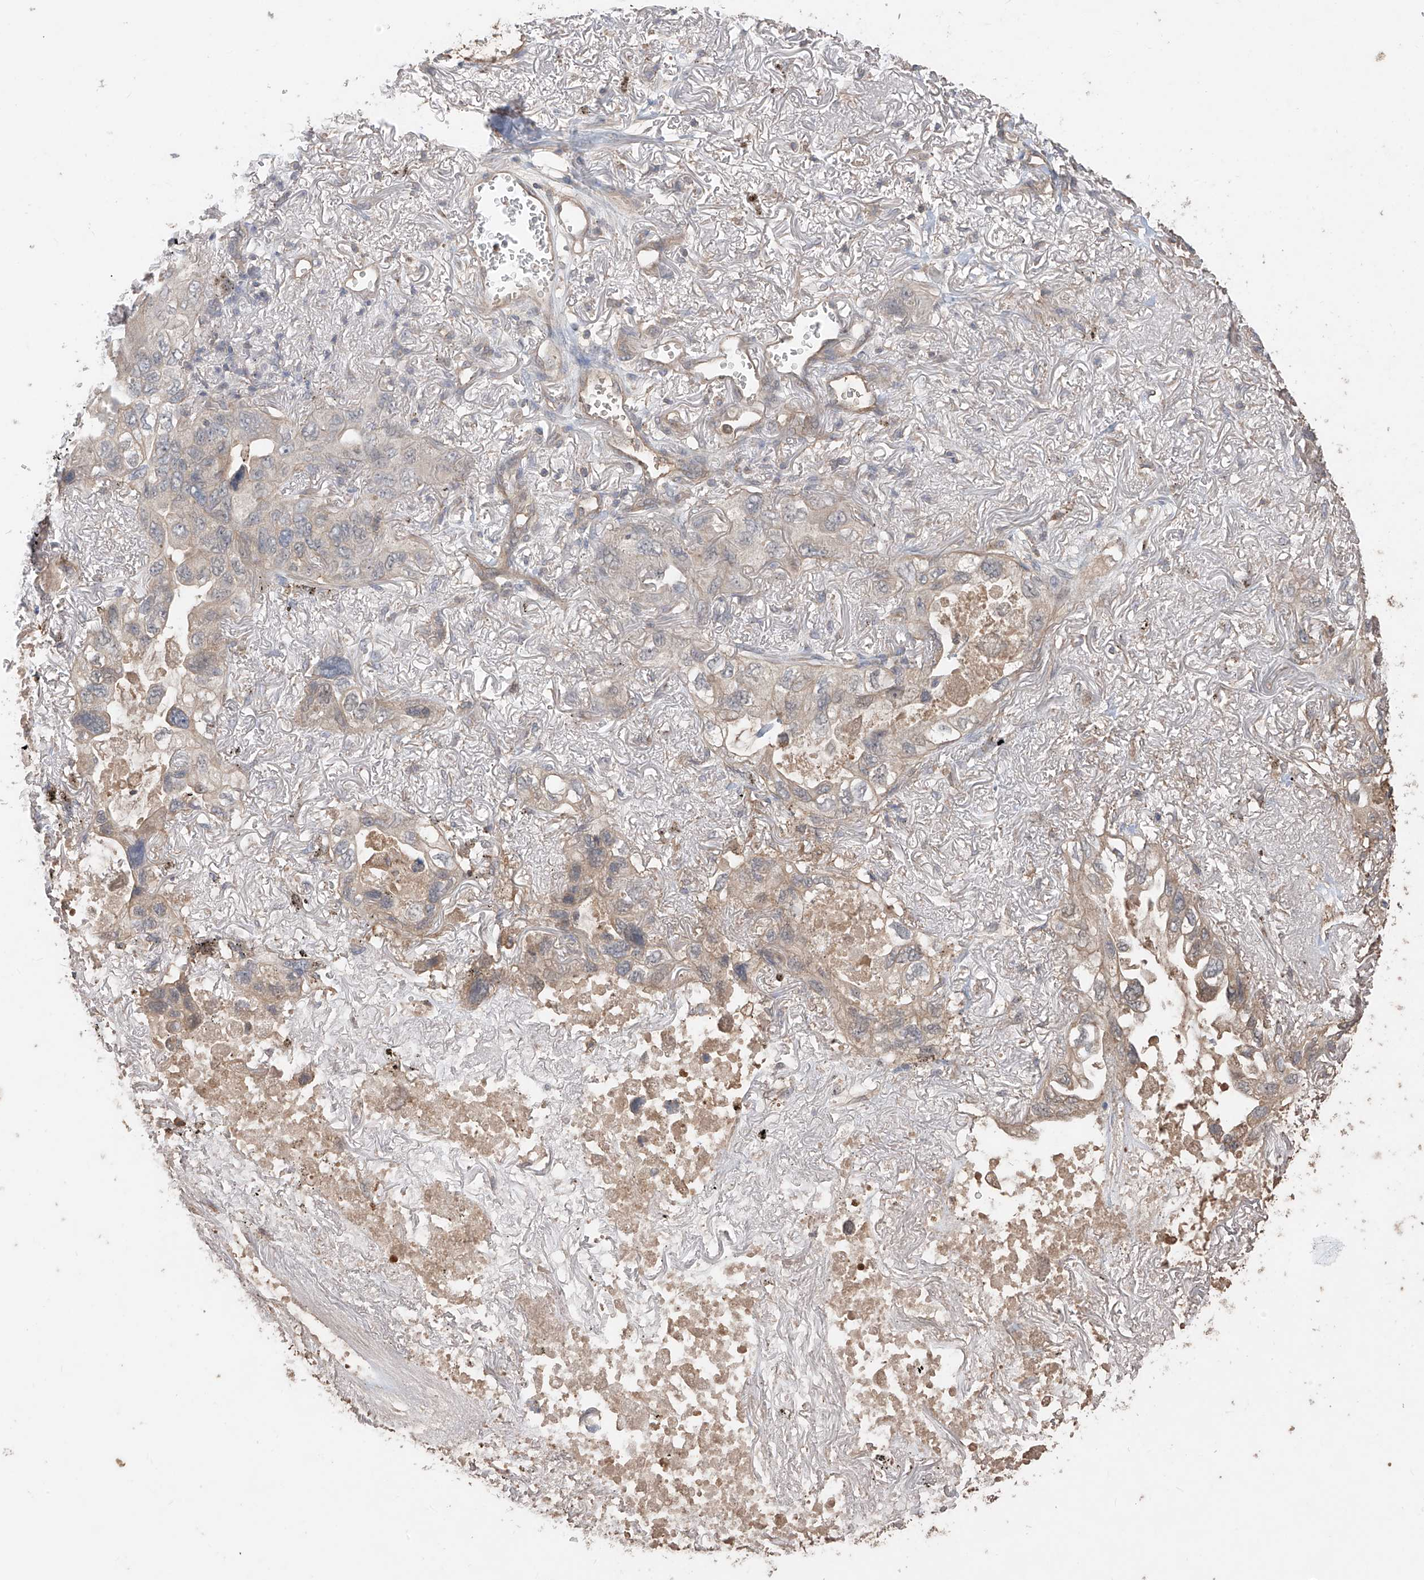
{"staining": {"intensity": "moderate", "quantity": "25%-75%", "location": "cytoplasmic/membranous"}, "tissue": "lung cancer", "cell_type": "Tumor cells", "image_type": "cancer", "snomed": [{"axis": "morphology", "description": "Squamous cell carcinoma, NOS"}, {"axis": "topography", "description": "Lung"}], "caption": "Squamous cell carcinoma (lung) stained with DAB (3,3'-diaminobenzidine) immunohistochemistry exhibits medium levels of moderate cytoplasmic/membranous staining in about 25%-75% of tumor cells. The staining is performed using DAB brown chromogen to label protein expression. The nuclei are counter-stained blue using hematoxylin.", "gene": "CACNA2D4", "patient": {"sex": "female", "age": 73}}